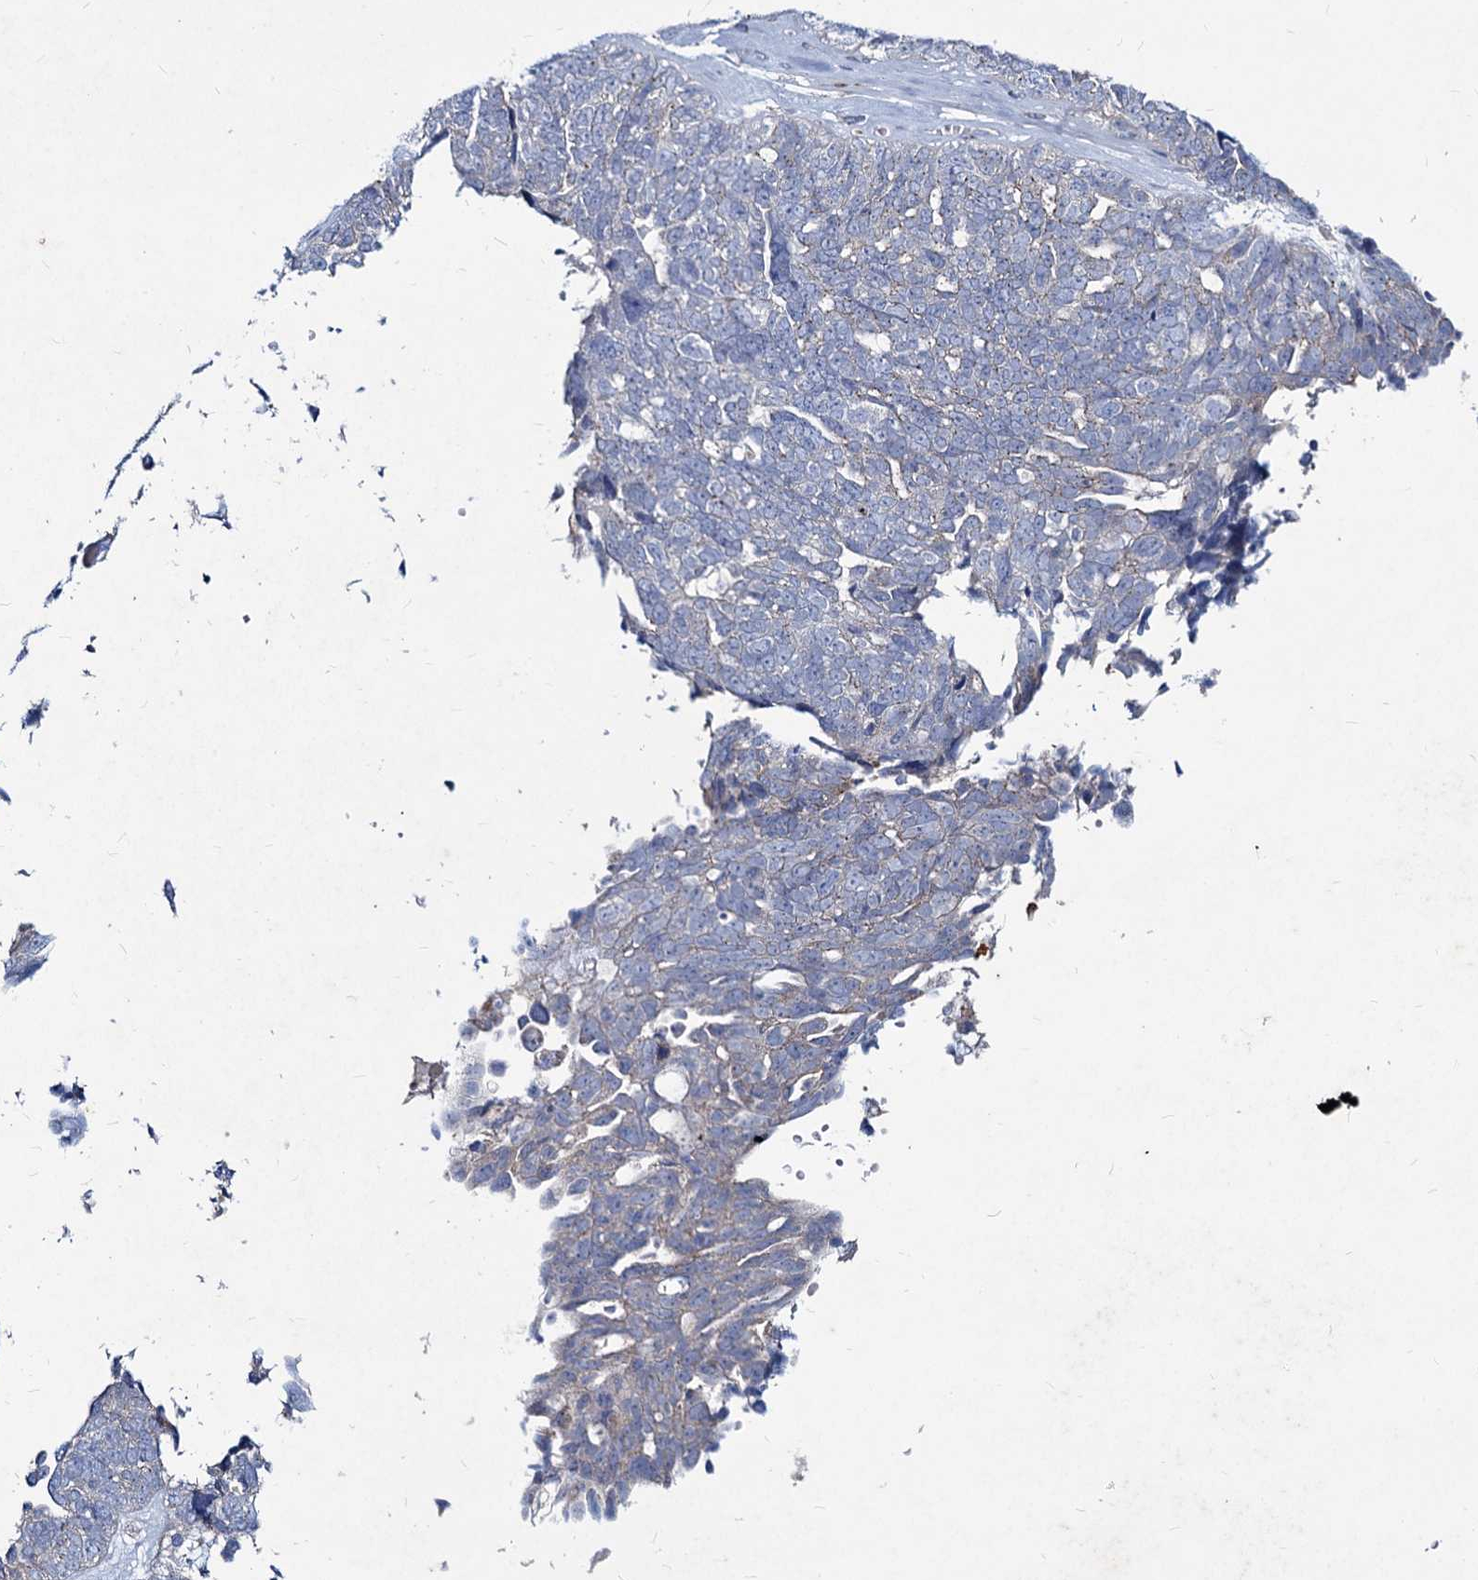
{"staining": {"intensity": "negative", "quantity": "none", "location": "none"}, "tissue": "ovarian cancer", "cell_type": "Tumor cells", "image_type": "cancer", "snomed": [{"axis": "morphology", "description": "Cystadenocarcinoma, serous, NOS"}, {"axis": "topography", "description": "Ovary"}], "caption": "High power microscopy image of an immunohistochemistry photomicrograph of ovarian serous cystadenocarcinoma, revealing no significant expression in tumor cells.", "gene": "AGBL4", "patient": {"sex": "female", "age": 79}}